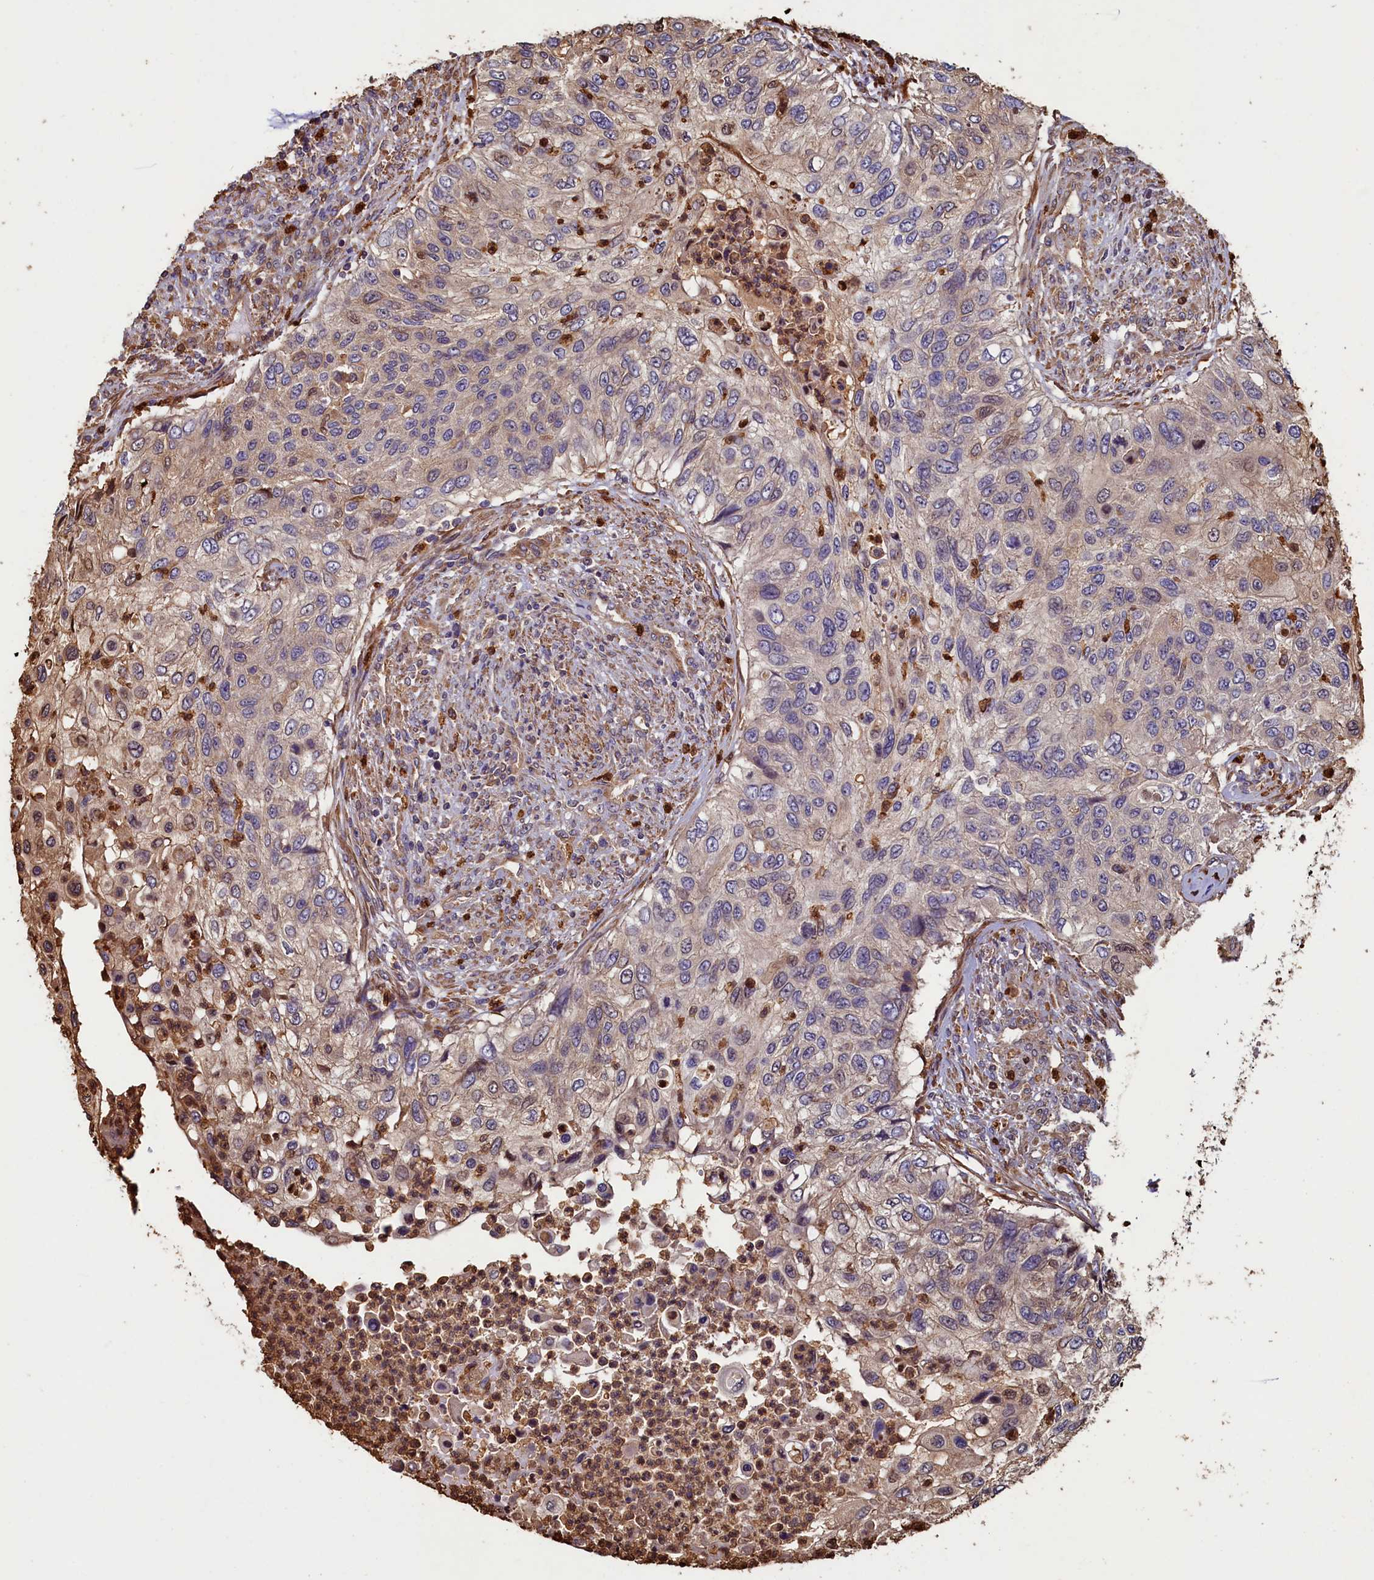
{"staining": {"intensity": "negative", "quantity": "none", "location": "none"}, "tissue": "urothelial cancer", "cell_type": "Tumor cells", "image_type": "cancer", "snomed": [{"axis": "morphology", "description": "Urothelial carcinoma, High grade"}, {"axis": "topography", "description": "Urinary bladder"}], "caption": "An IHC photomicrograph of high-grade urothelial carcinoma is shown. There is no staining in tumor cells of high-grade urothelial carcinoma.", "gene": "CCDC102B", "patient": {"sex": "female", "age": 60}}